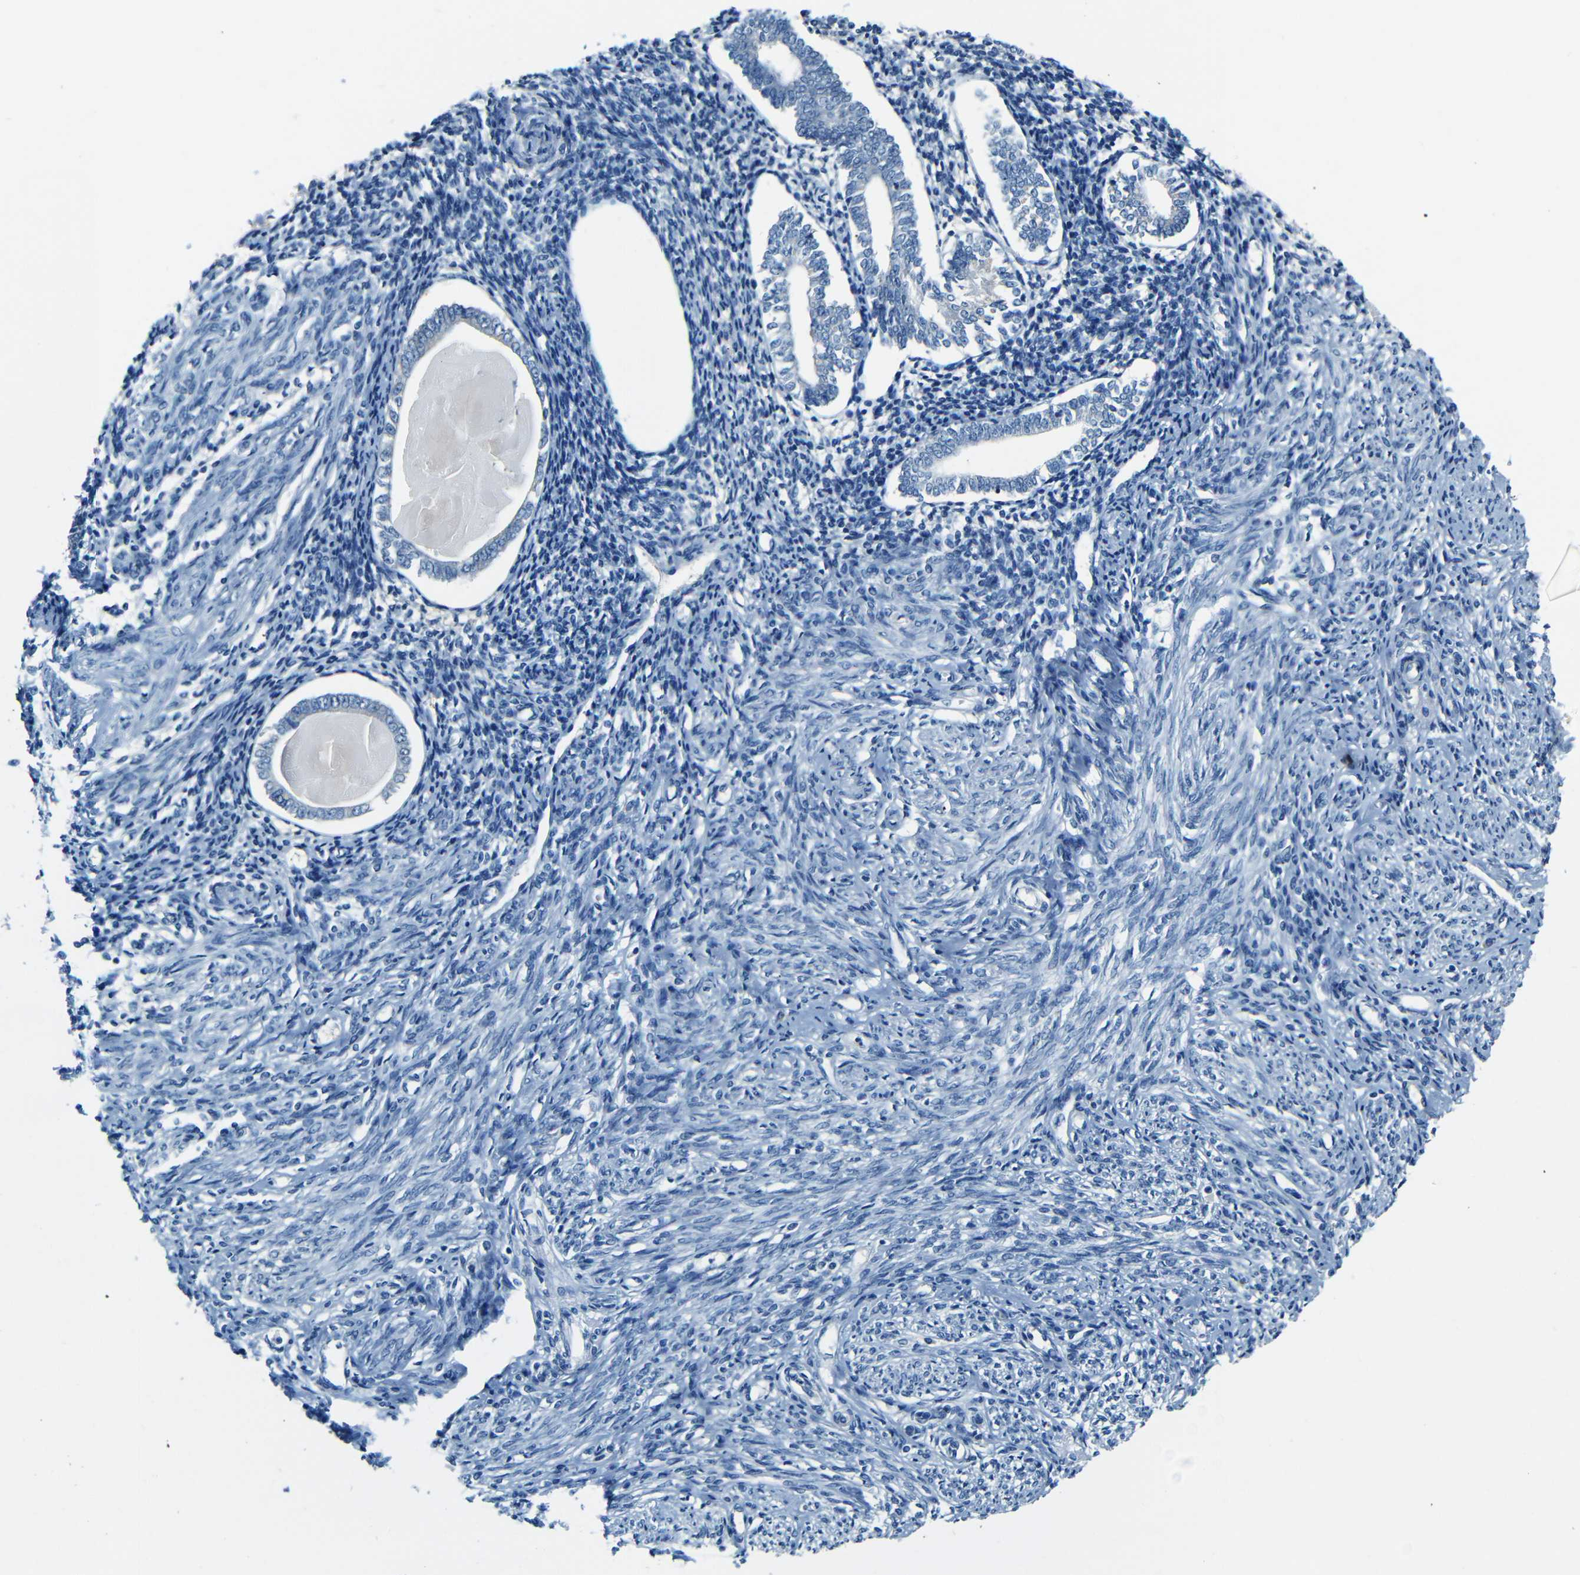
{"staining": {"intensity": "moderate", "quantity": "<25%", "location": "cytoplasmic/membranous"}, "tissue": "endometrium", "cell_type": "Cells in endometrial stroma", "image_type": "normal", "snomed": [{"axis": "morphology", "description": "Normal tissue, NOS"}, {"axis": "topography", "description": "Endometrium"}], "caption": "A histopathology image showing moderate cytoplasmic/membranous expression in approximately <25% of cells in endometrial stroma in benign endometrium, as visualized by brown immunohistochemical staining.", "gene": "ZMAT1", "patient": {"sex": "female", "age": 71}}